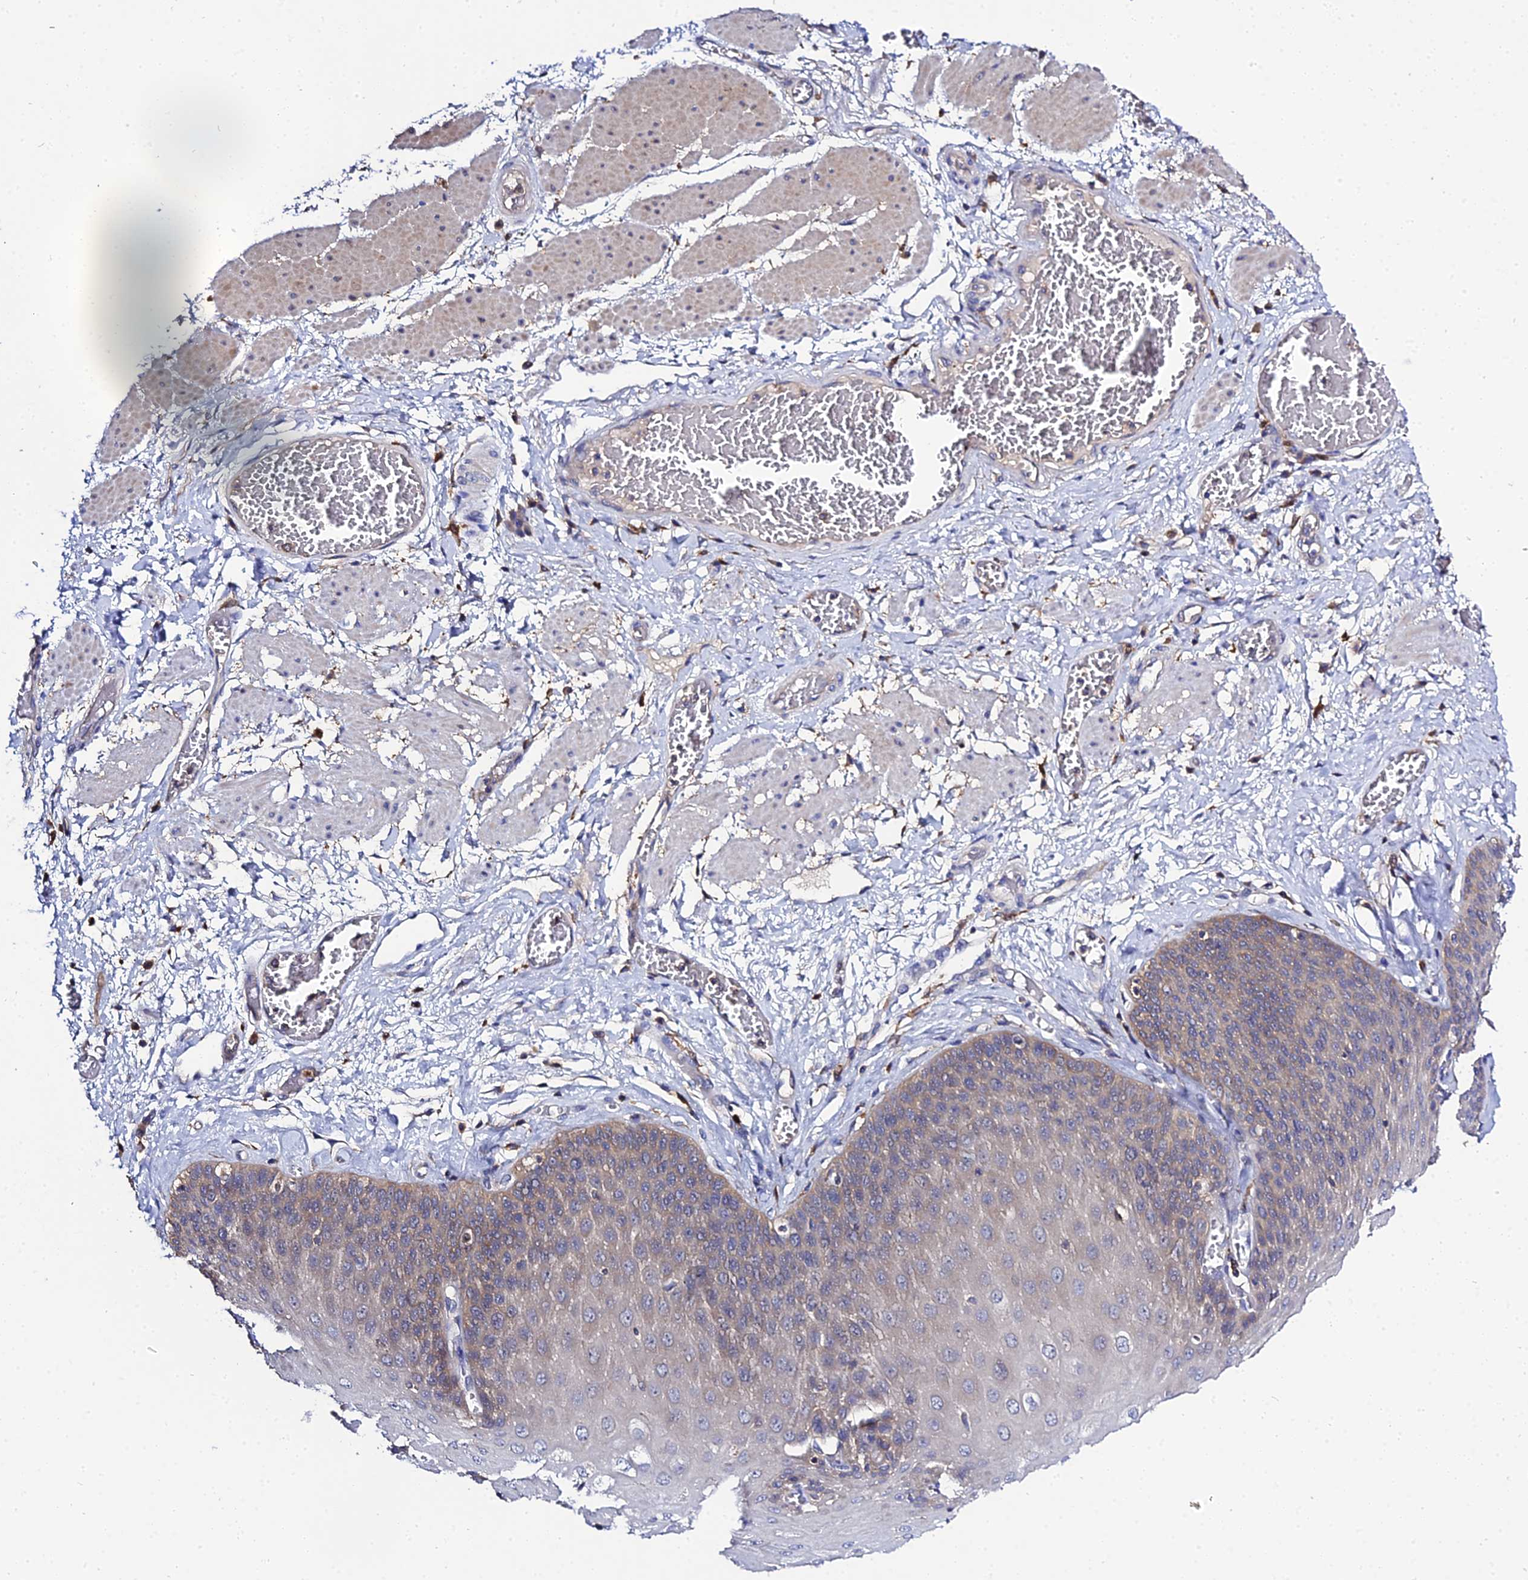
{"staining": {"intensity": "weak", "quantity": "25%-75%", "location": "cytoplasmic/membranous"}, "tissue": "esophagus", "cell_type": "Squamous epithelial cells", "image_type": "normal", "snomed": [{"axis": "morphology", "description": "Normal tissue, NOS"}, {"axis": "topography", "description": "Esophagus"}], "caption": "This is an image of immunohistochemistry (IHC) staining of unremarkable esophagus, which shows weak expression in the cytoplasmic/membranous of squamous epithelial cells.", "gene": "C2orf69", "patient": {"sex": "male", "age": 60}}